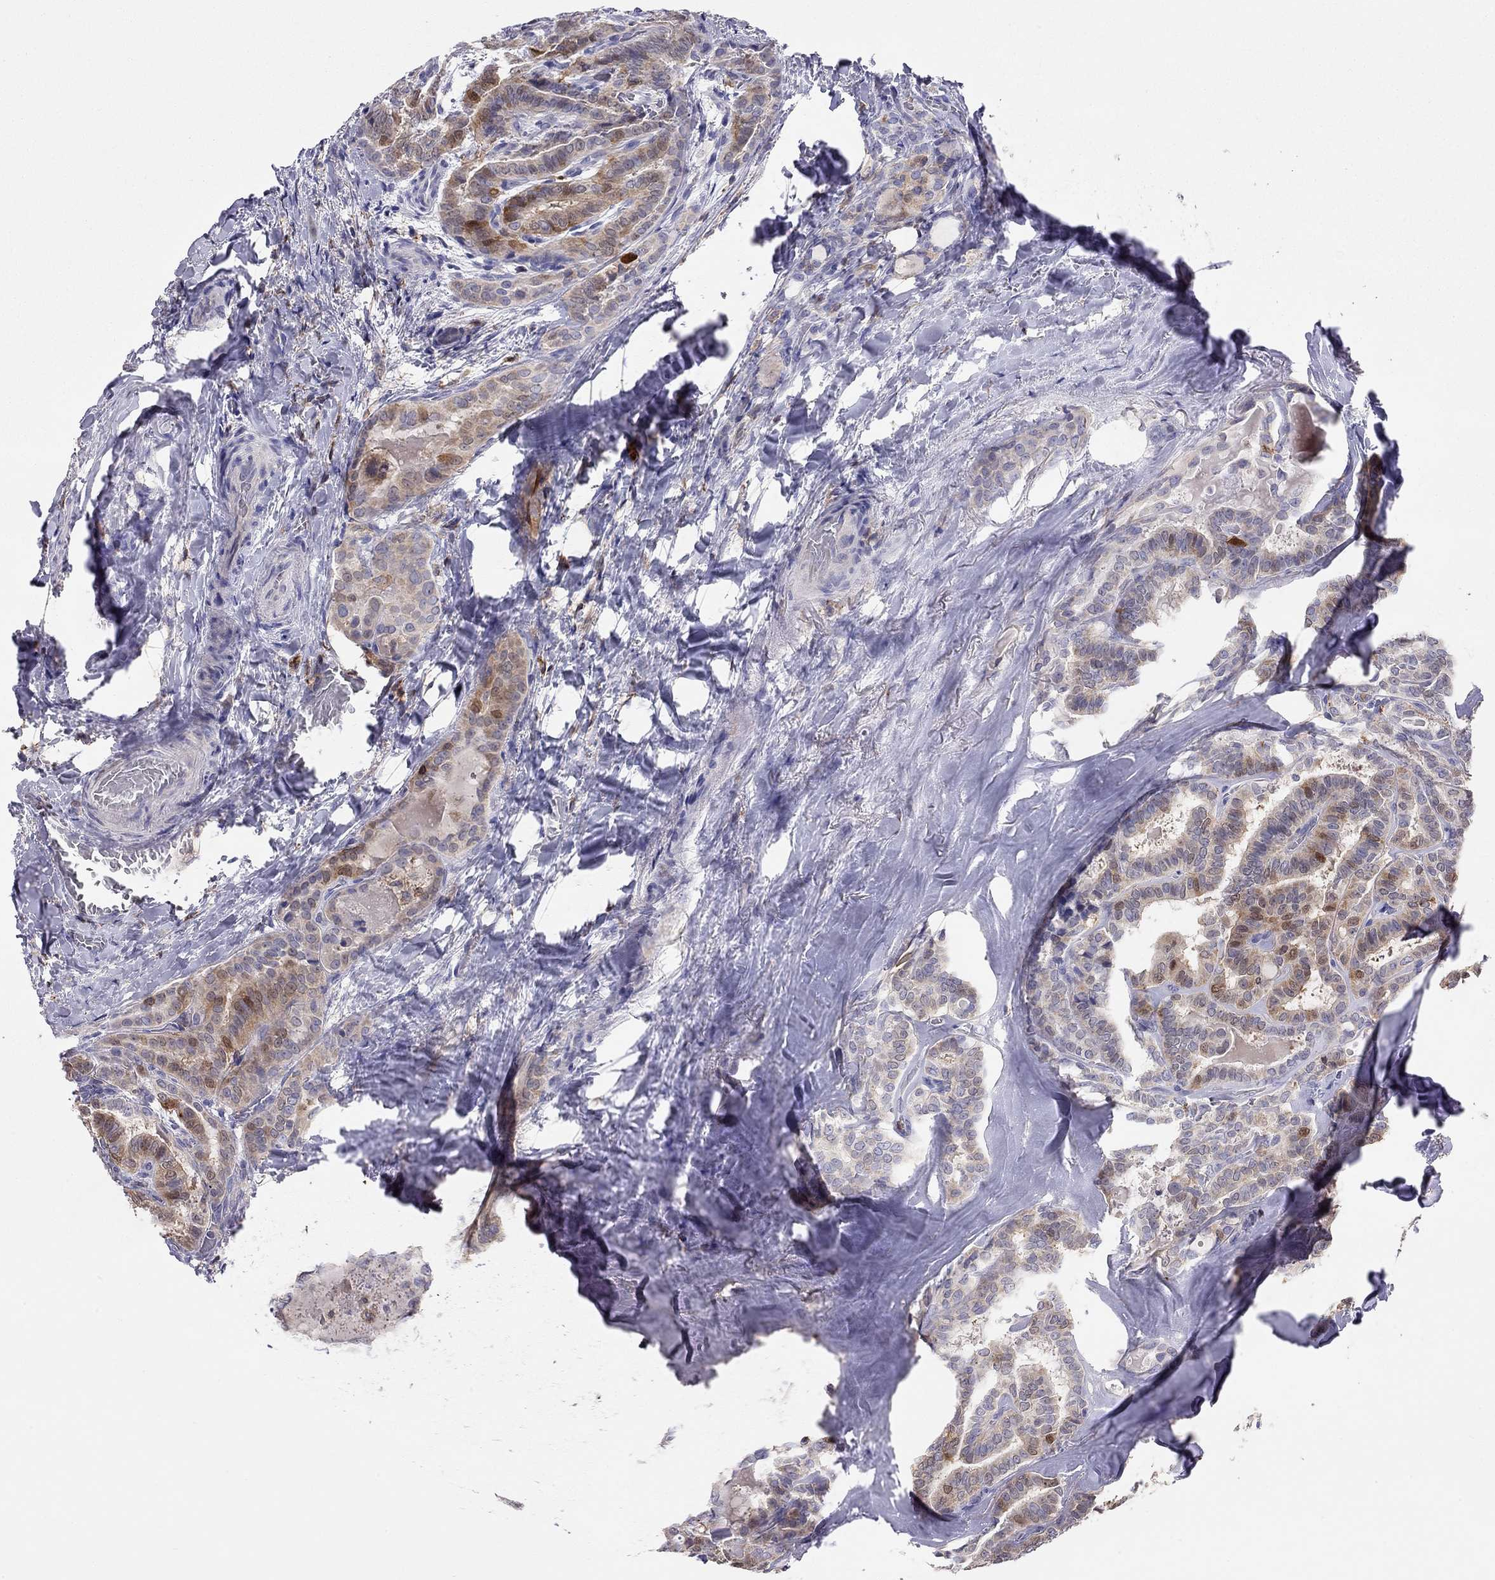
{"staining": {"intensity": "moderate", "quantity": "<25%", "location": "cytoplasmic/membranous,nuclear"}, "tissue": "thyroid cancer", "cell_type": "Tumor cells", "image_type": "cancer", "snomed": [{"axis": "morphology", "description": "Papillary adenocarcinoma, NOS"}, {"axis": "topography", "description": "Thyroid gland"}], "caption": "High-magnification brightfield microscopy of thyroid cancer (papillary adenocarcinoma) stained with DAB (brown) and counterstained with hematoxylin (blue). tumor cells exhibit moderate cytoplasmic/membranous and nuclear positivity is identified in approximately<25% of cells. Nuclei are stained in blue.", "gene": "CITED1", "patient": {"sex": "female", "age": 39}}